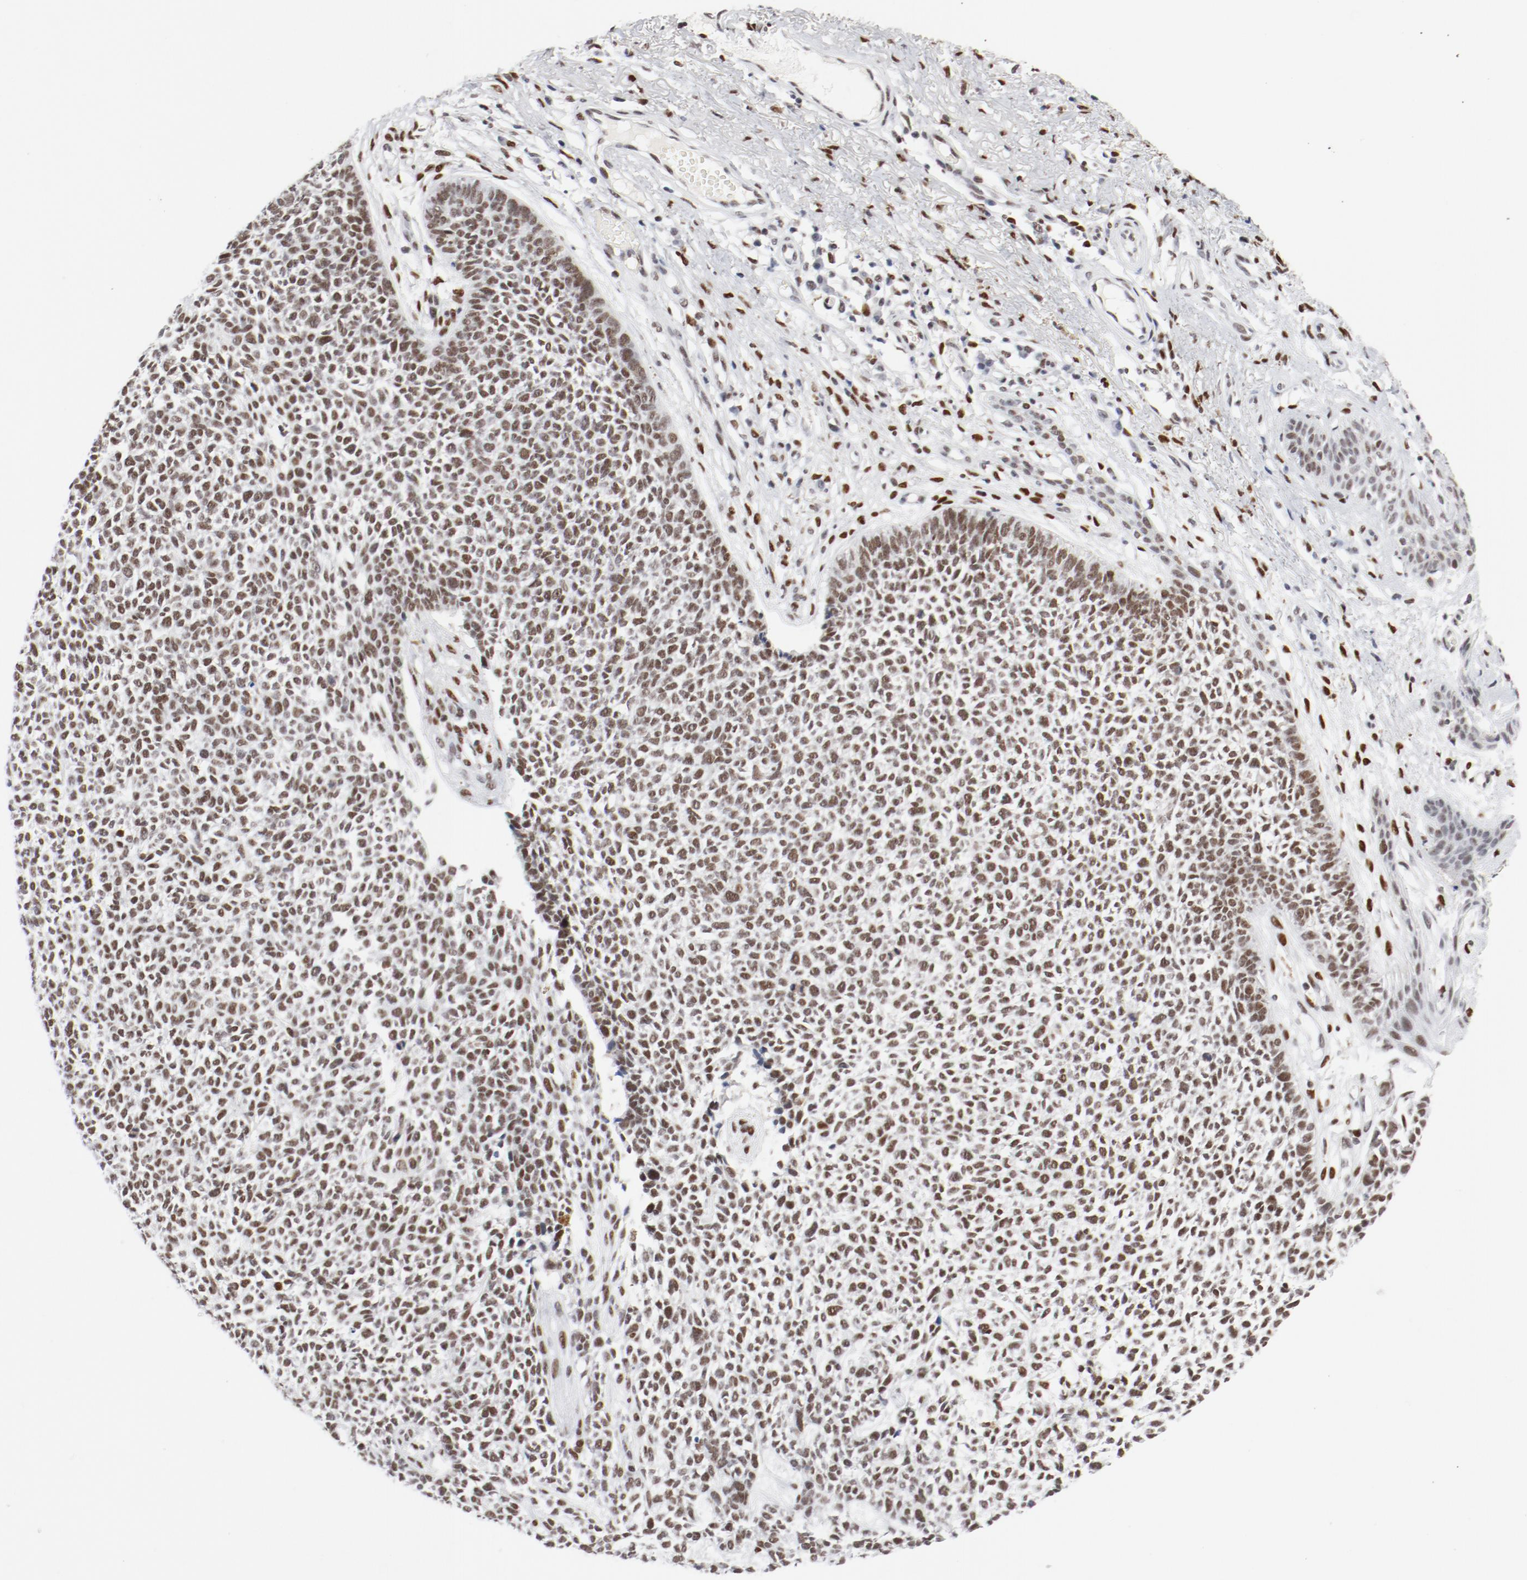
{"staining": {"intensity": "strong", "quantity": ">75%", "location": "nuclear"}, "tissue": "skin cancer", "cell_type": "Tumor cells", "image_type": "cancer", "snomed": [{"axis": "morphology", "description": "Basal cell carcinoma"}, {"axis": "topography", "description": "Skin"}], "caption": "Immunohistochemical staining of human skin cancer (basal cell carcinoma) shows high levels of strong nuclear expression in about >75% of tumor cells.", "gene": "ARNT", "patient": {"sex": "female", "age": 84}}